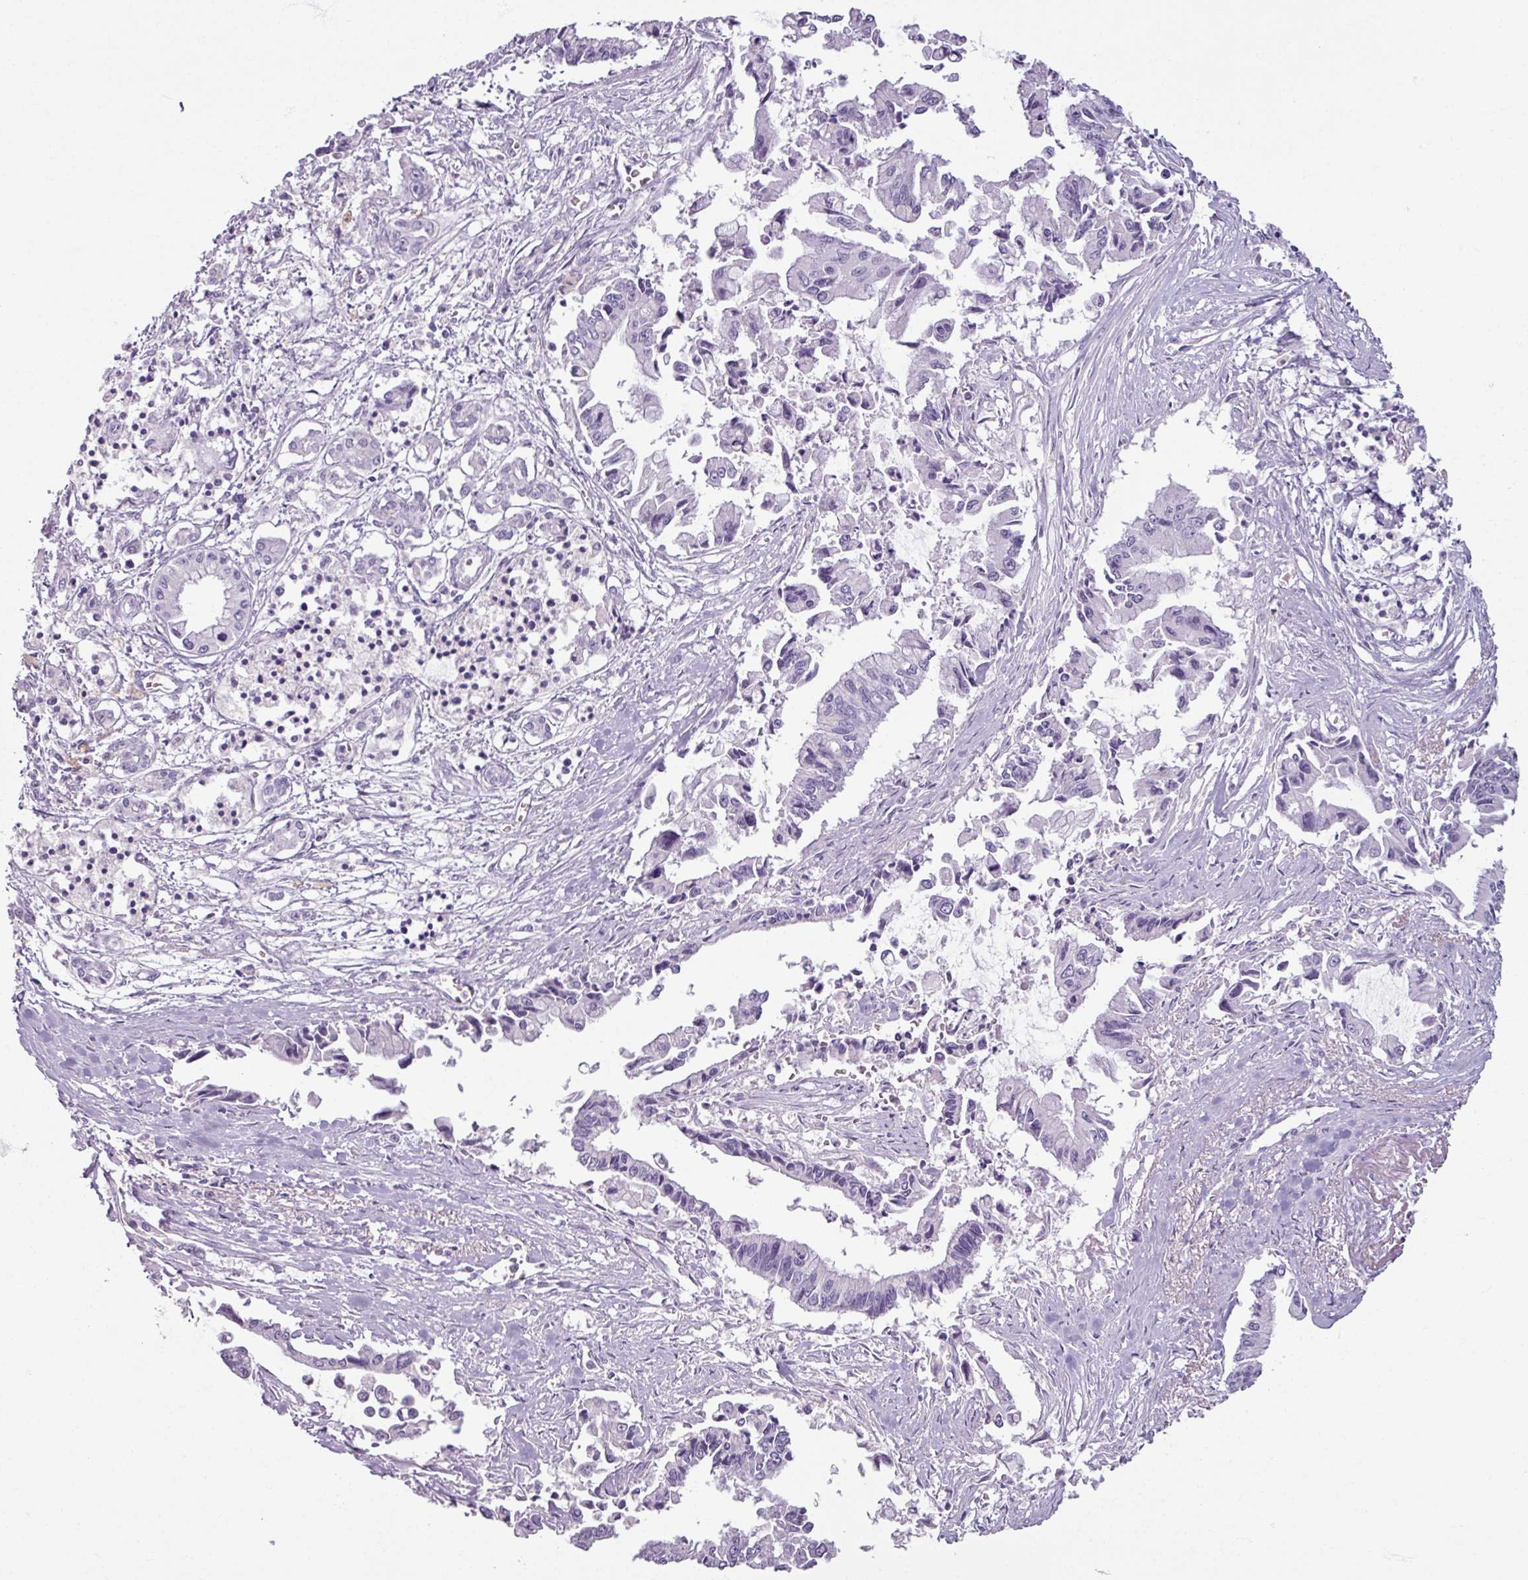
{"staining": {"intensity": "negative", "quantity": "none", "location": "none"}, "tissue": "pancreatic cancer", "cell_type": "Tumor cells", "image_type": "cancer", "snomed": [{"axis": "morphology", "description": "Adenocarcinoma, NOS"}, {"axis": "topography", "description": "Pancreas"}], "caption": "Pancreatic cancer stained for a protein using immunohistochemistry (IHC) demonstrates no expression tumor cells.", "gene": "SLC27A5", "patient": {"sex": "male", "age": 84}}